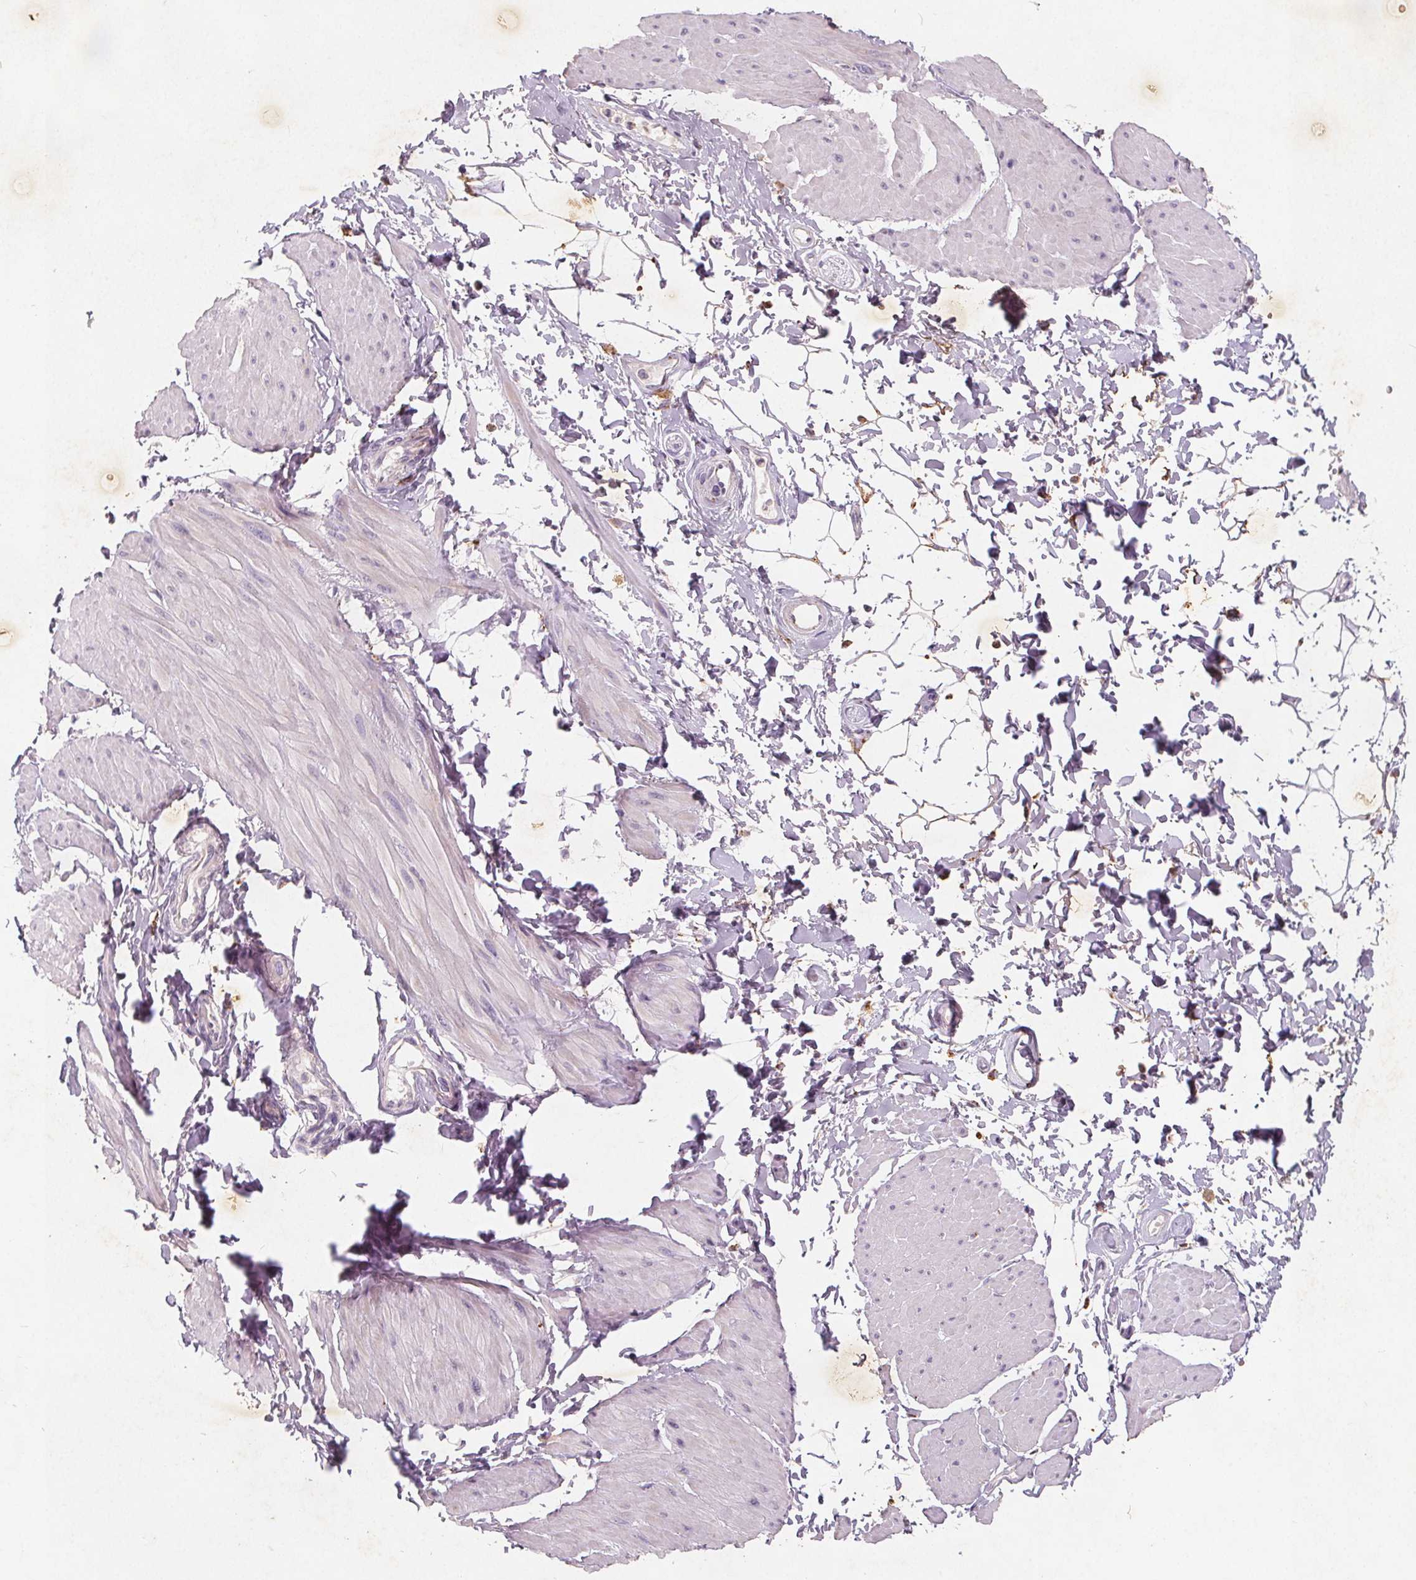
{"staining": {"intensity": "moderate", "quantity": "25%-75%", "location": "cytoplasmic/membranous"}, "tissue": "adipose tissue", "cell_type": "Adipocytes", "image_type": "normal", "snomed": [{"axis": "morphology", "description": "Normal tissue, NOS"}, {"axis": "topography", "description": "Smooth muscle"}, {"axis": "topography", "description": "Peripheral nerve tissue"}], "caption": "IHC image of unremarkable adipose tissue stained for a protein (brown), which displays medium levels of moderate cytoplasmic/membranous expression in approximately 25%-75% of adipocytes.", "gene": "C19orf84", "patient": {"sex": "male", "age": 58}}